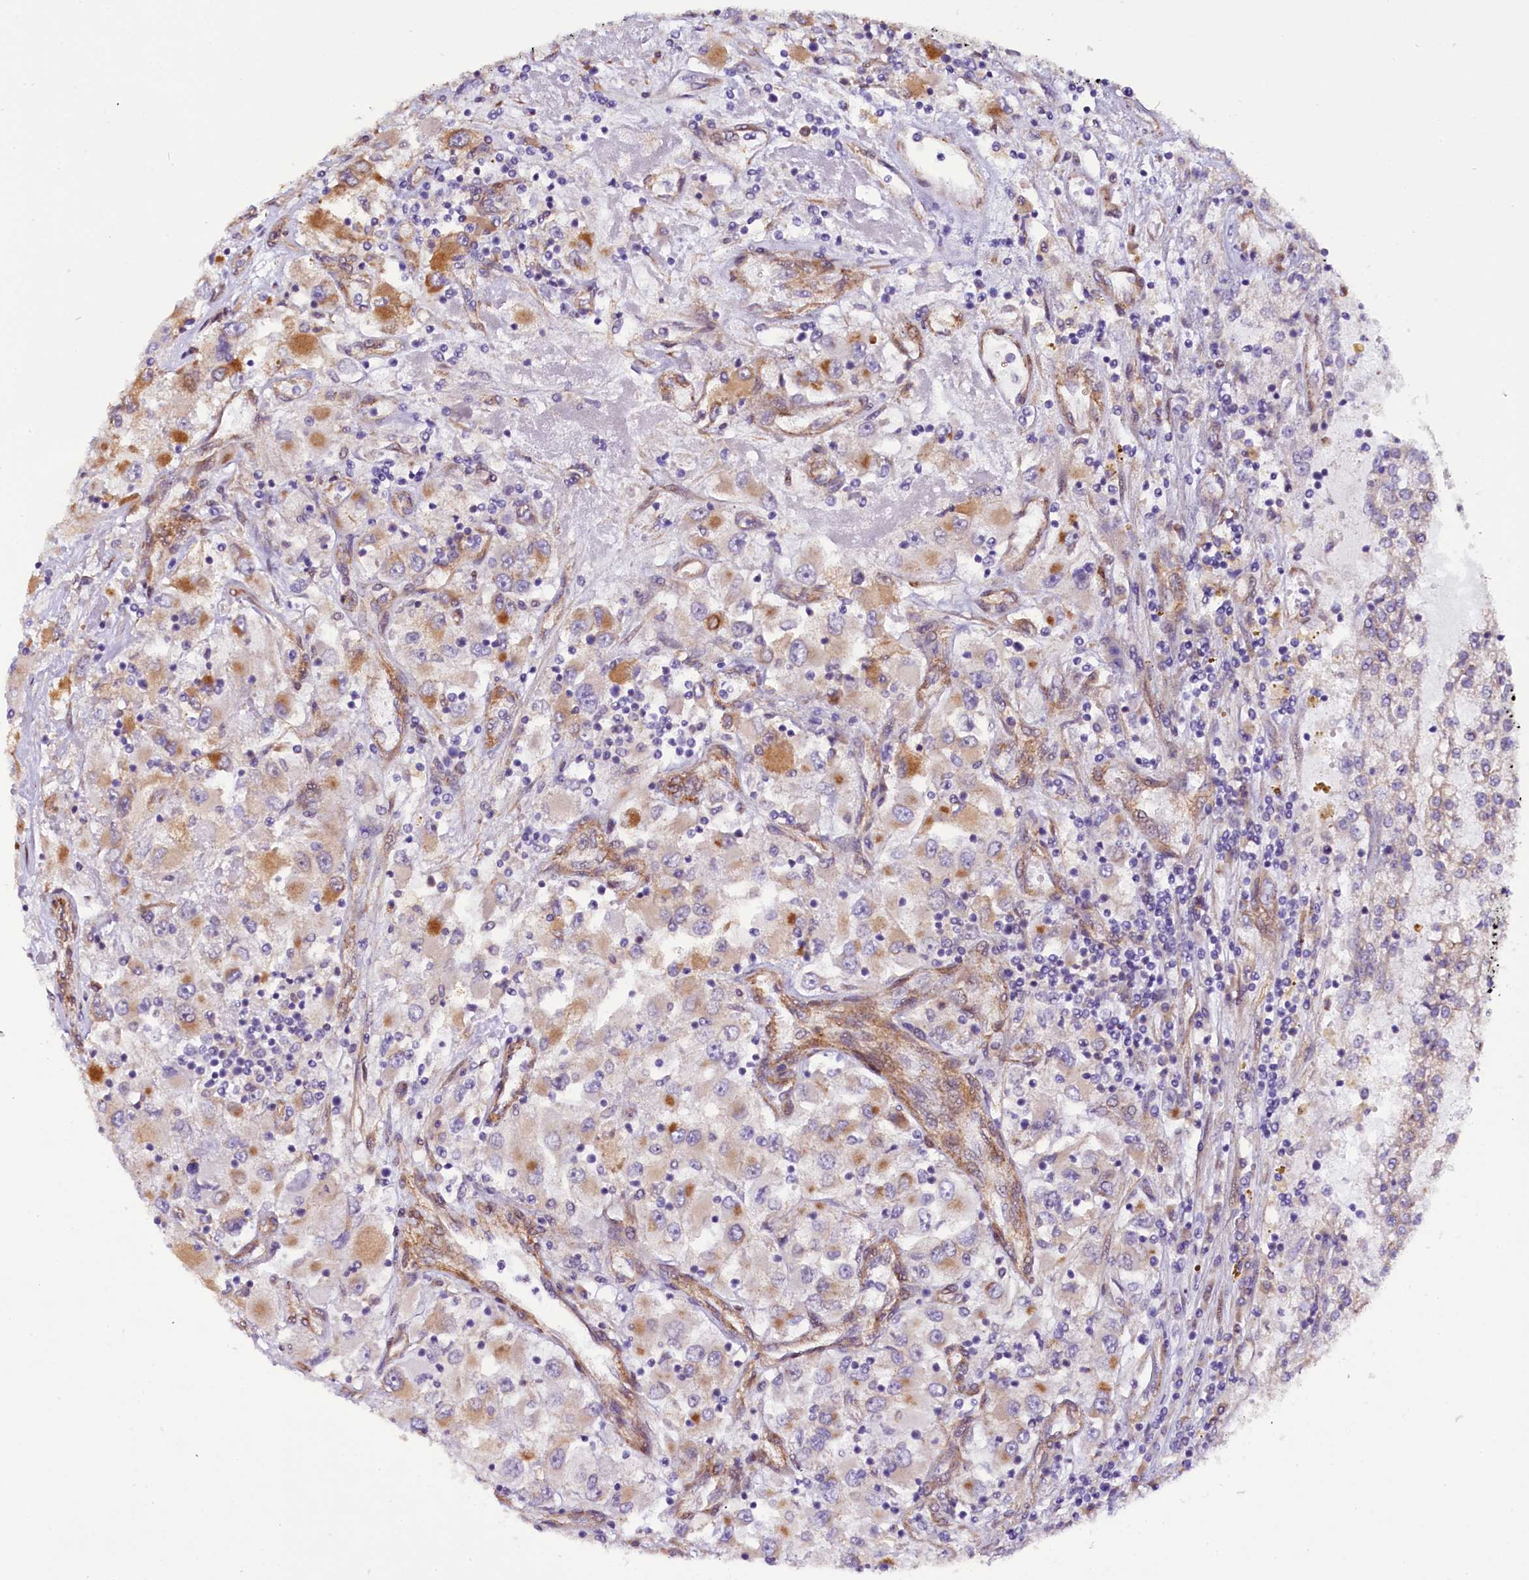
{"staining": {"intensity": "moderate", "quantity": "<25%", "location": "cytoplasmic/membranous"}, "tissue": "renal cancer", "cell_type": "Tumor cells", "image_type": "cancer", "snomed": [{"axis": "morphology", "description": "Adenocarcinoma, NOS"}, {"axis": "topography", "description": "Kidney"}], "caption": "Moderate cytoplasmic/membranous positivity for a protein is present in approximately <25% of tumor cells of renal cancer using IHC.", "gene": "UACA", "patient": {"sex": "female", "age": 52}}